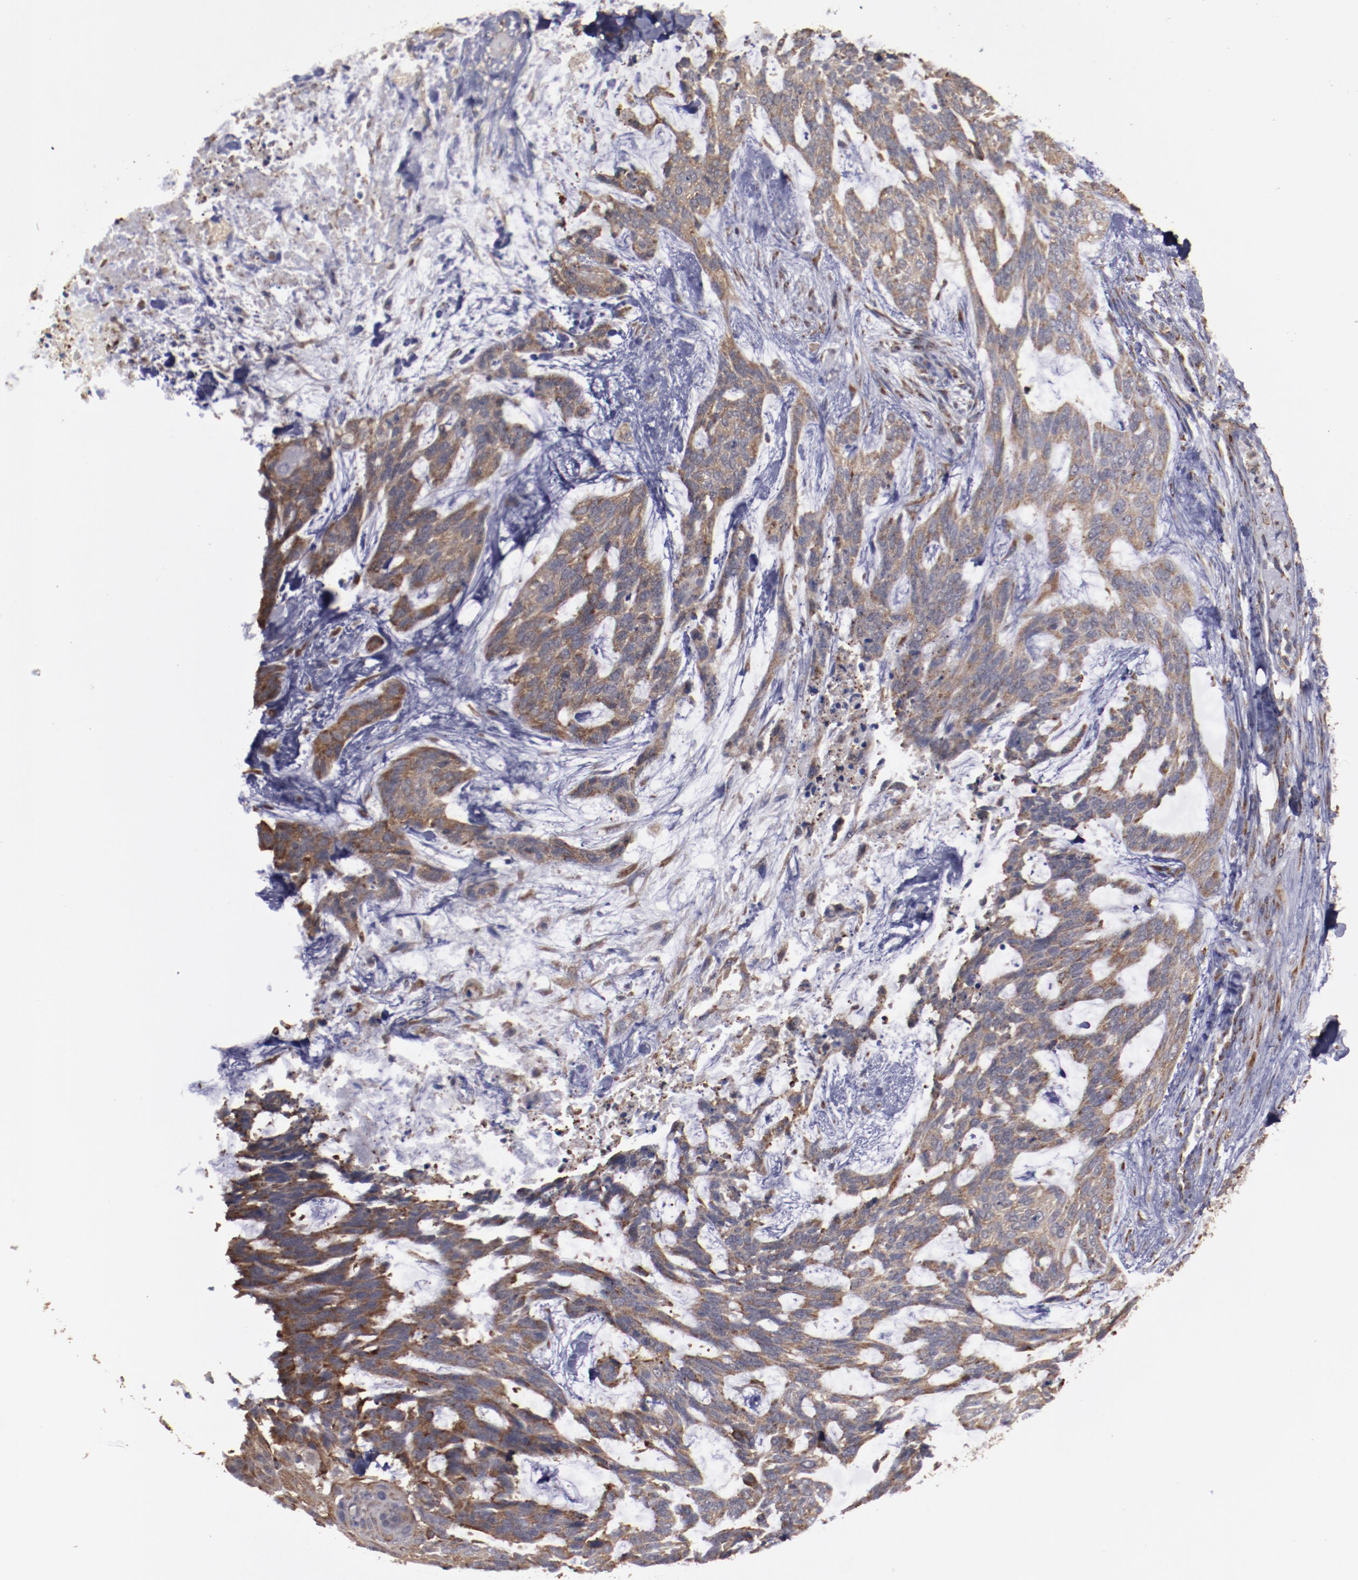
{"staining": {"intensity": "moderate", "quantity": ">75%", "location": "cytoplasmic/membranous"}, "tissue": "skin cancer", "cell_type": "Tumor cells", "image_type": "cancer", "snomed": [{"axis": "morphology", "description": "Normal tissue, NOS"}, {"axis": "morphology", "description": "Basal cell carcinoma"}, {"axis": "topography", "description": "Skin"}], "caption": "Immunohistochemical staining of human basal cell carcinoma (skin) exhibits moderate cytoplasmic/membranous protein staining in approximately >75% of tumor cells. Immunohistochemistry (ihc) stains the protein of interest in brown and the nuclei are stained blue.", "gene": "RPS4Y1", "patient": {"sex": "female", "age": 71}}